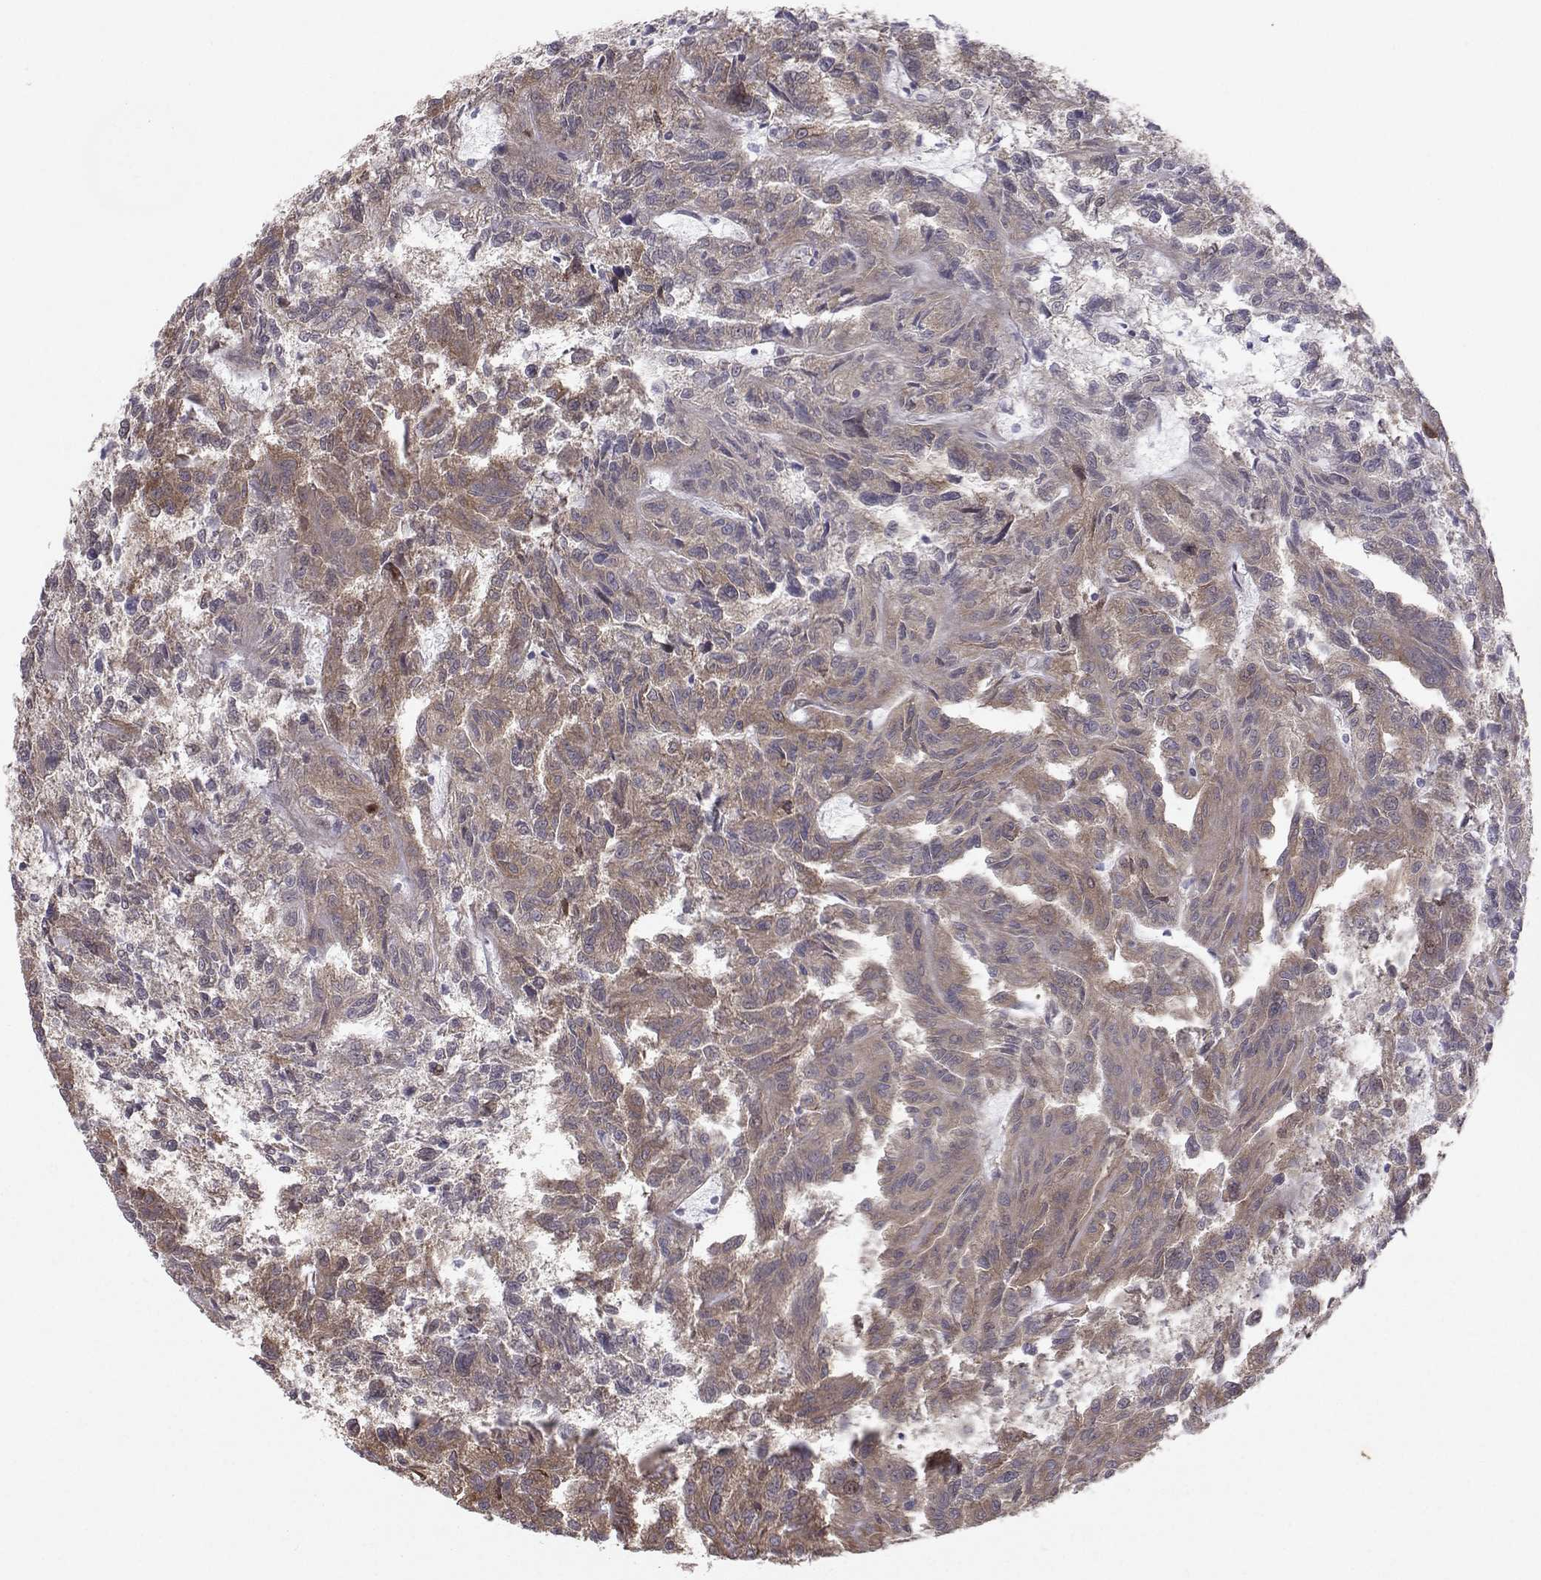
{"staining": {"intensity": "moderate", "quantity": "25%-75%", "location": "cytoplasmic/membranous"}, "tissue": "renal cancer", "cell_type": "Tumor cells", "image_type": "cancer", "snomed": [{"axis": "morphology", "description": "Adenocarcinoma, NOS"}, {"axis": "topography", "description": "Kidney"}], "caption": "There is medium levels of moderate cytoplasmic/membranous positivity in tumor cells of renal cancer (adenocarcinoma), as demonstrated by immunohistochemical staining (brown color).", "gene": "HSP90AB1", "patient": {"sex": "male", "age": 79}}